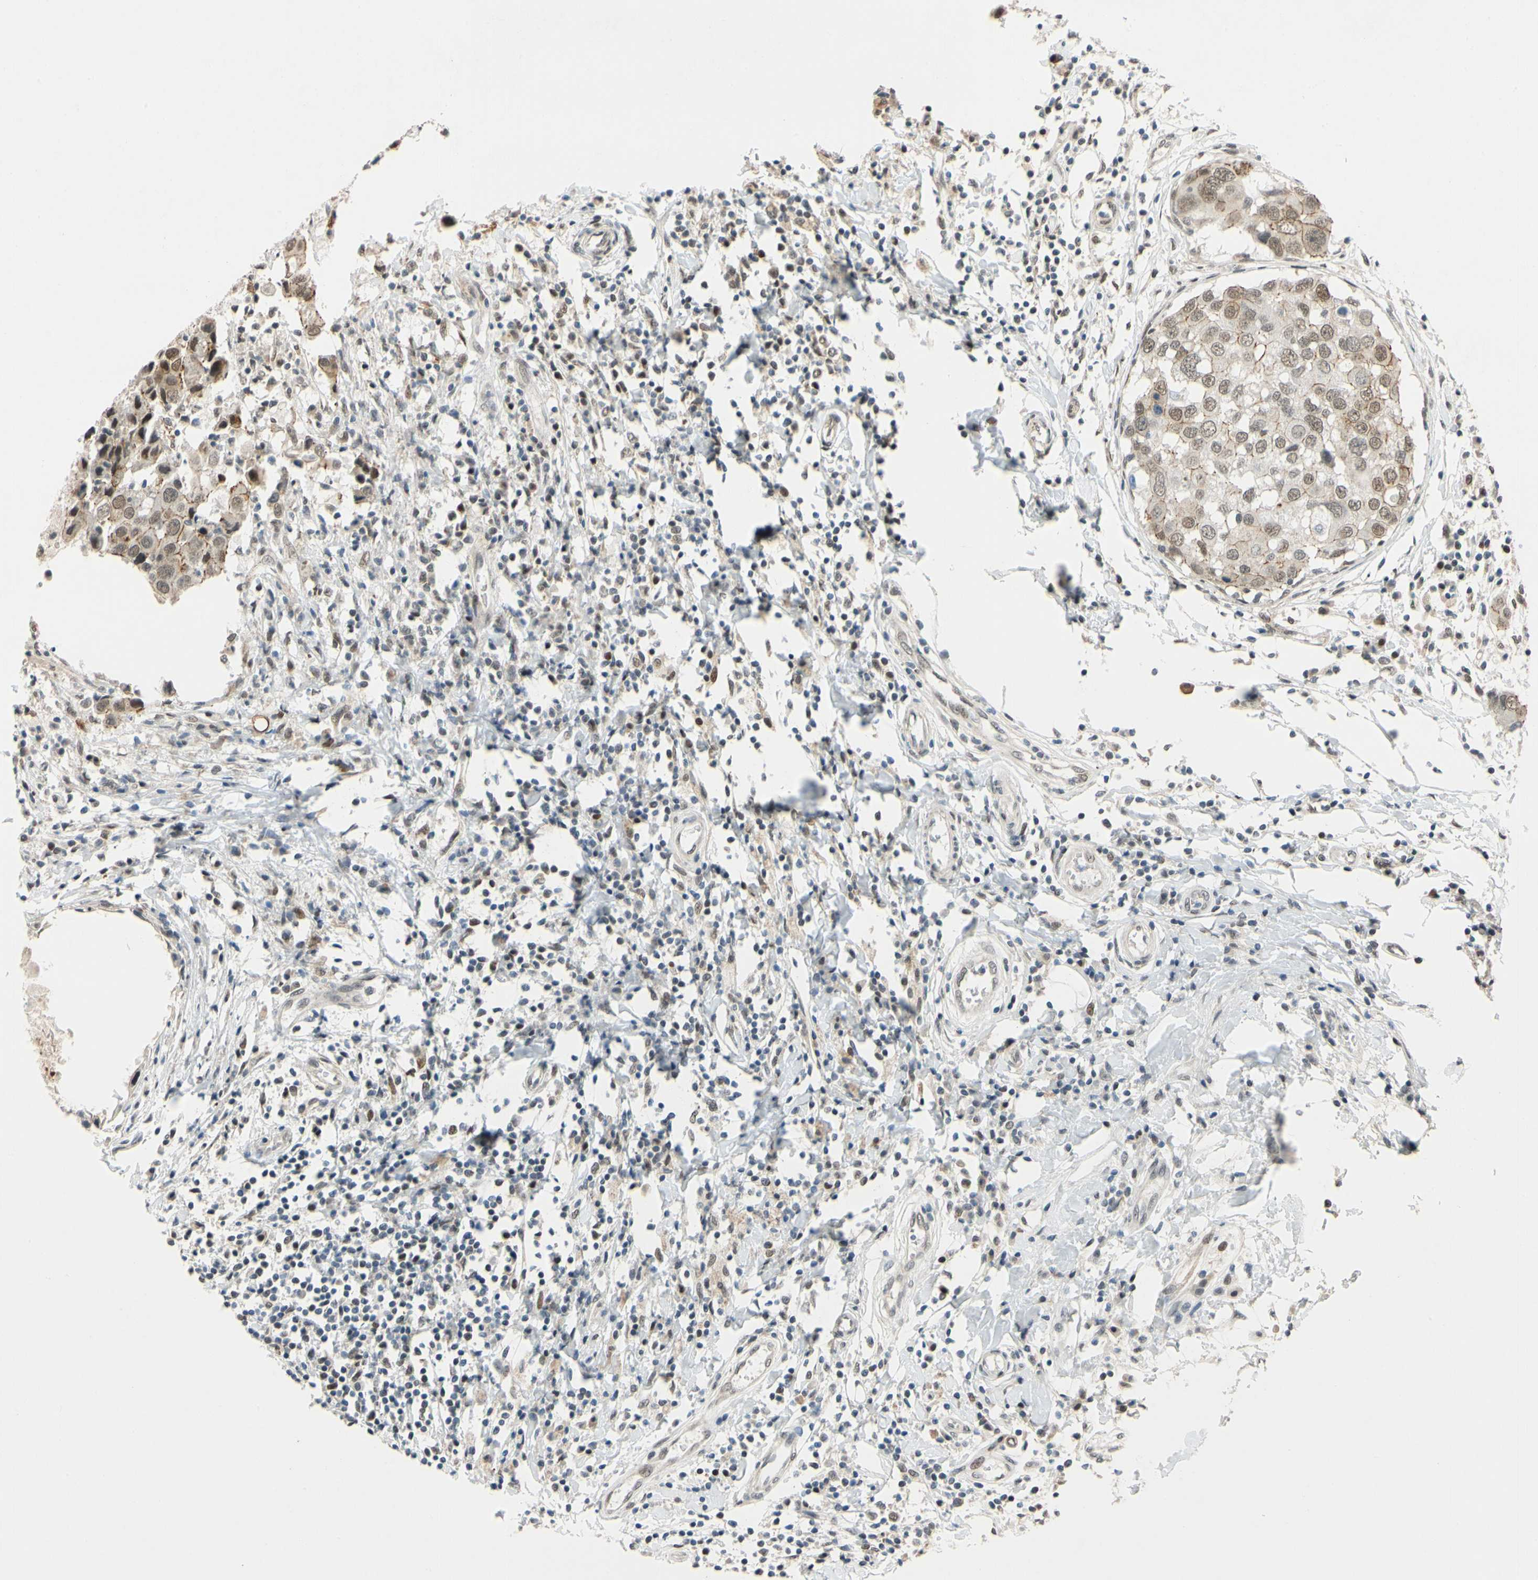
{"staining": {"intensity": "moderate", "quantity": ">75%", "location": "cytoplasmic/membranous,nuclear"}, "tissue": "breast cancer", "cell_type": "Tumor cells", "image_type": "cancer", "snomed": [{"axis": "morphology", "description": "Duct carcinoma"}, {"axis": "topography", "description": "Breast"}], "caption": "A brown stain shows moderate cytoplasmic/membranous and nuclear expression of a protein in human breast infiltrating ductal carcinoma tumor cells.", "gene": "POGZ", "patient": {"sex": "female", "age": 27}}